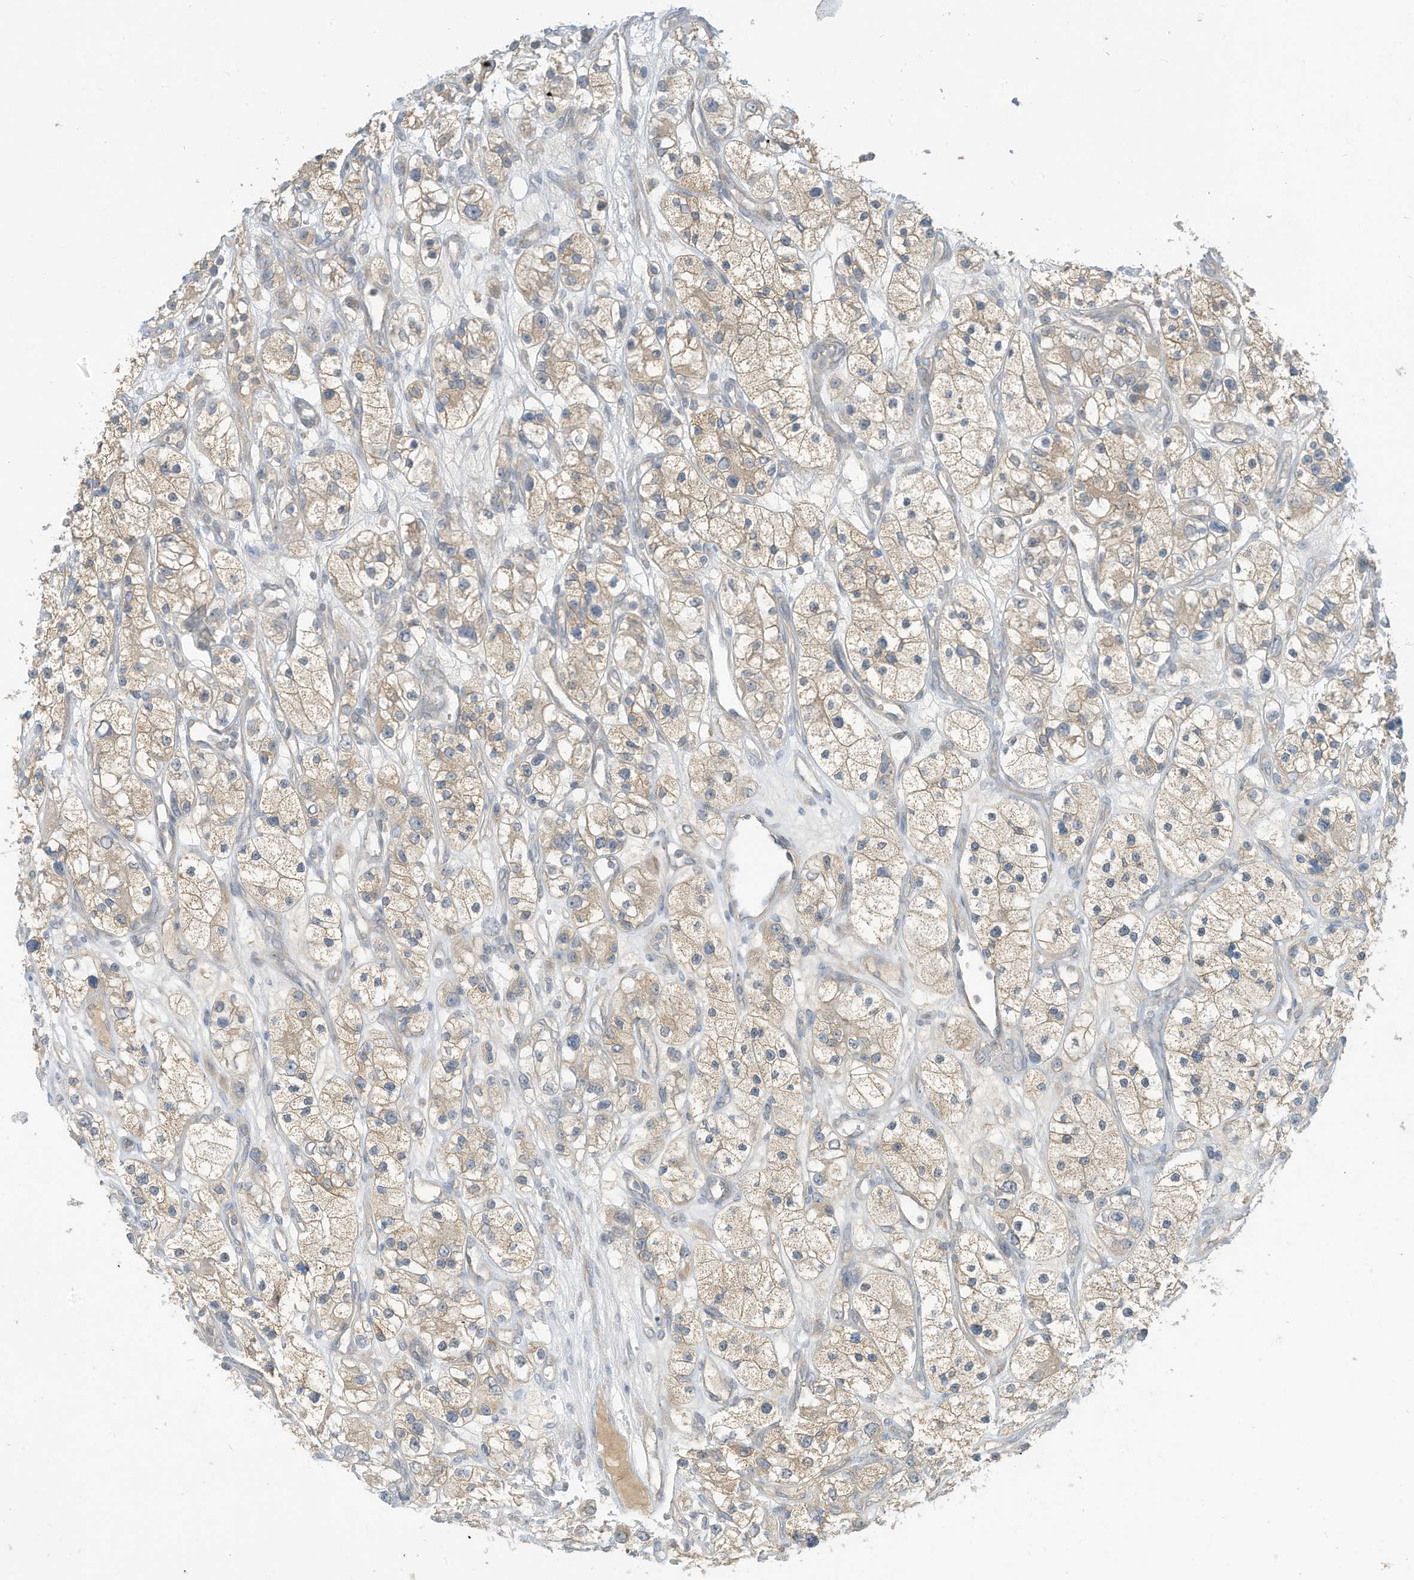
{"staining": {"intensity": "weak", "quantity": "25%-75%", "location": "cytoplasmic/membranous"}, "tissue": "renal cancer", "cell_type": "Tumor cells", "image_type": "cancer", "snomed": [{"axis": "morphology", "description": "Adenocarcinoma, NOS"}, {"axis": "topography", "description": "Kidney"}], "caption": "Renal adenocarcinoma stained with a brown dye demonstrates weak cytoplasmic/membranous positive expression in approximately 25%-75% of tumor cells.", "gene": "LRRN2", "patient": {"sex": "female", "age": 57}}